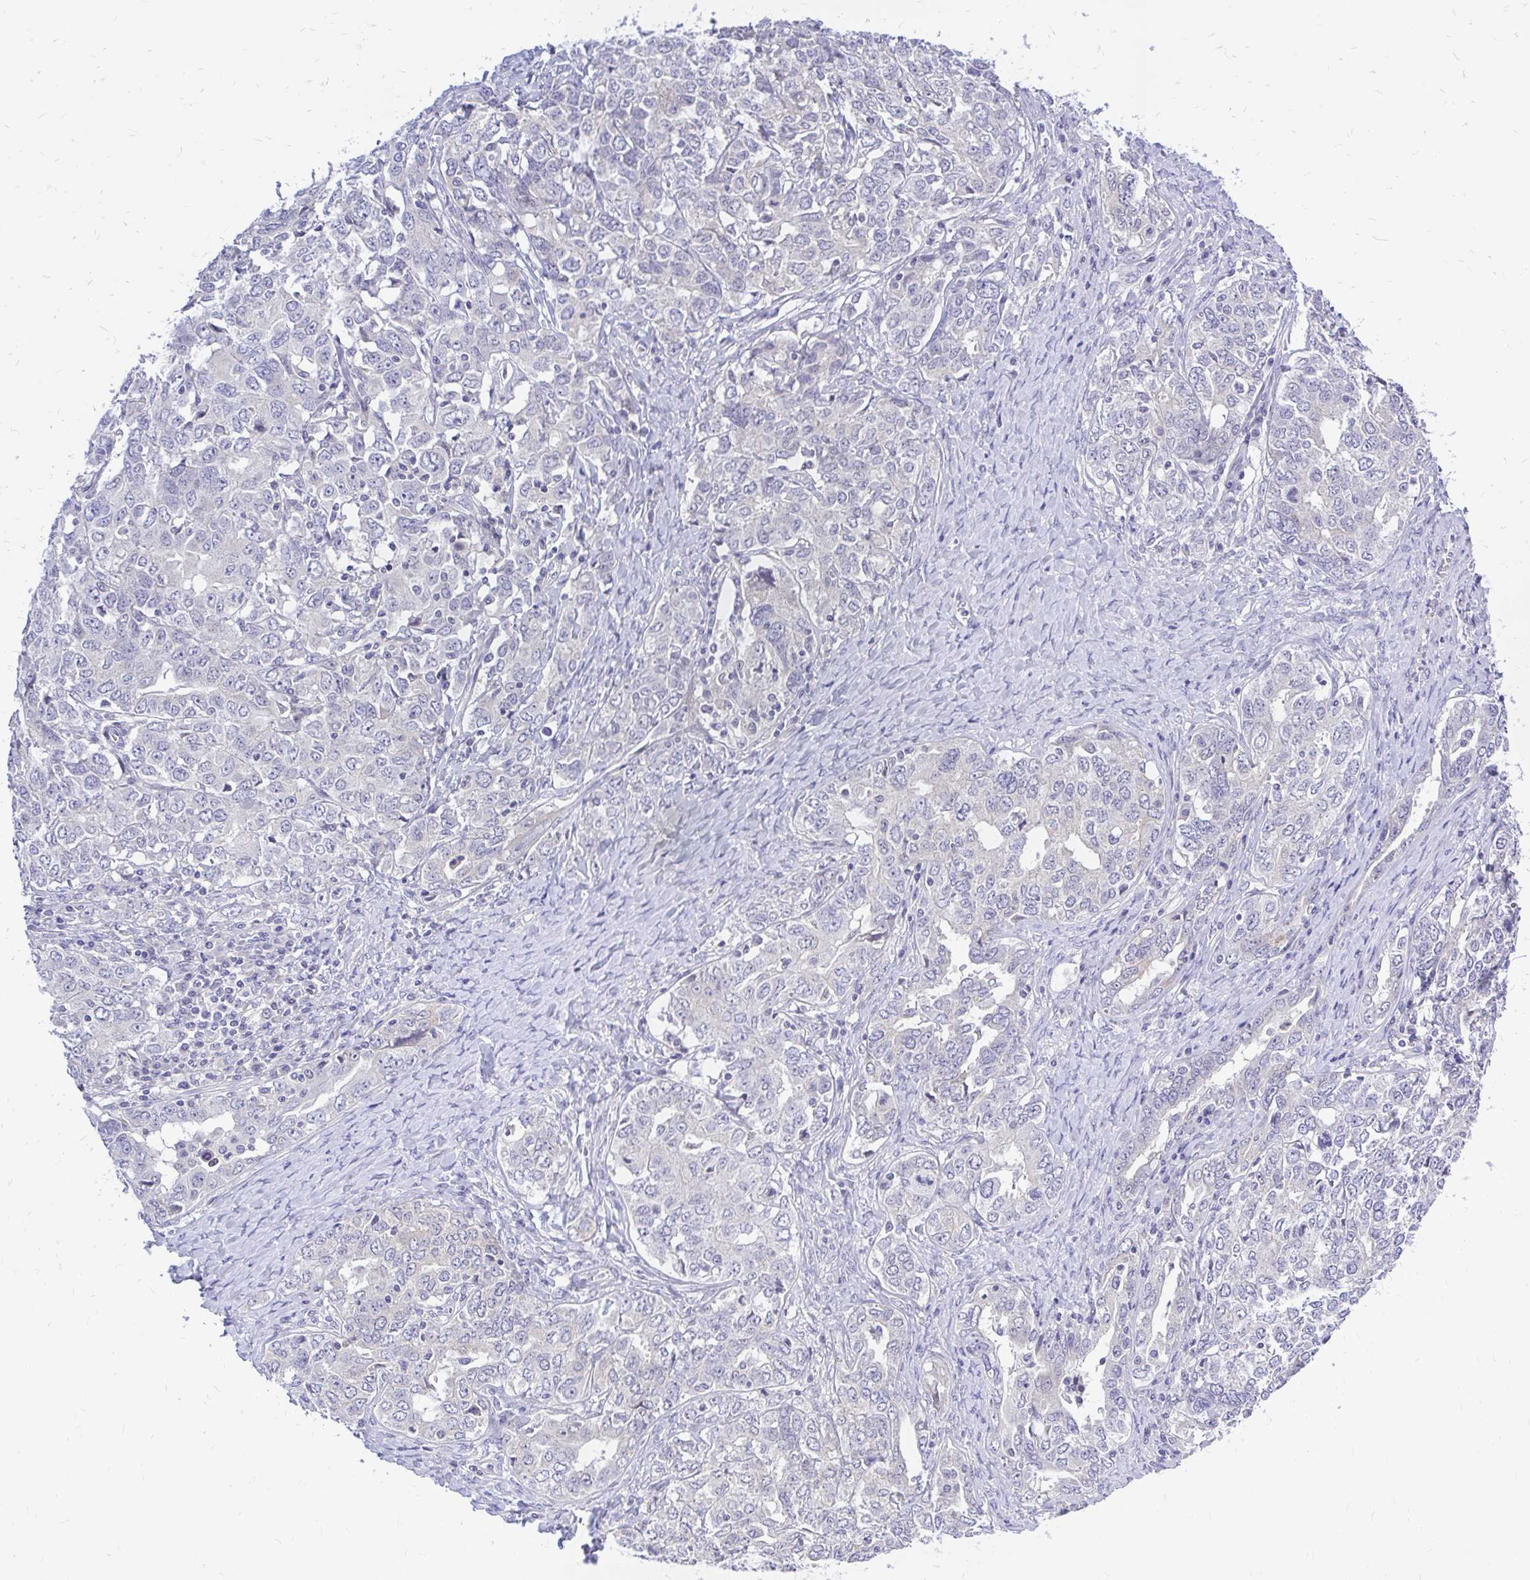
{"staining": {"intensity": "negative", "quantity": "none", "location": "none"}, "tissue": "ovarian cancer", "cell_type": "Tumor cells", "image_type": "cancer", "snomed": [{"axis": "morphology", "description": "Carcinoma, endometroid"}, {"axis": "topography", "description": "Ovary"}], "caption": "Immunohistochemical staining of human ovarian cancer (endometroid carcinoma) demonstrates no significant expression in tumor cells.", "gene": "MAP1LC3A", "patient": {"sex": "female", "age": 62}}